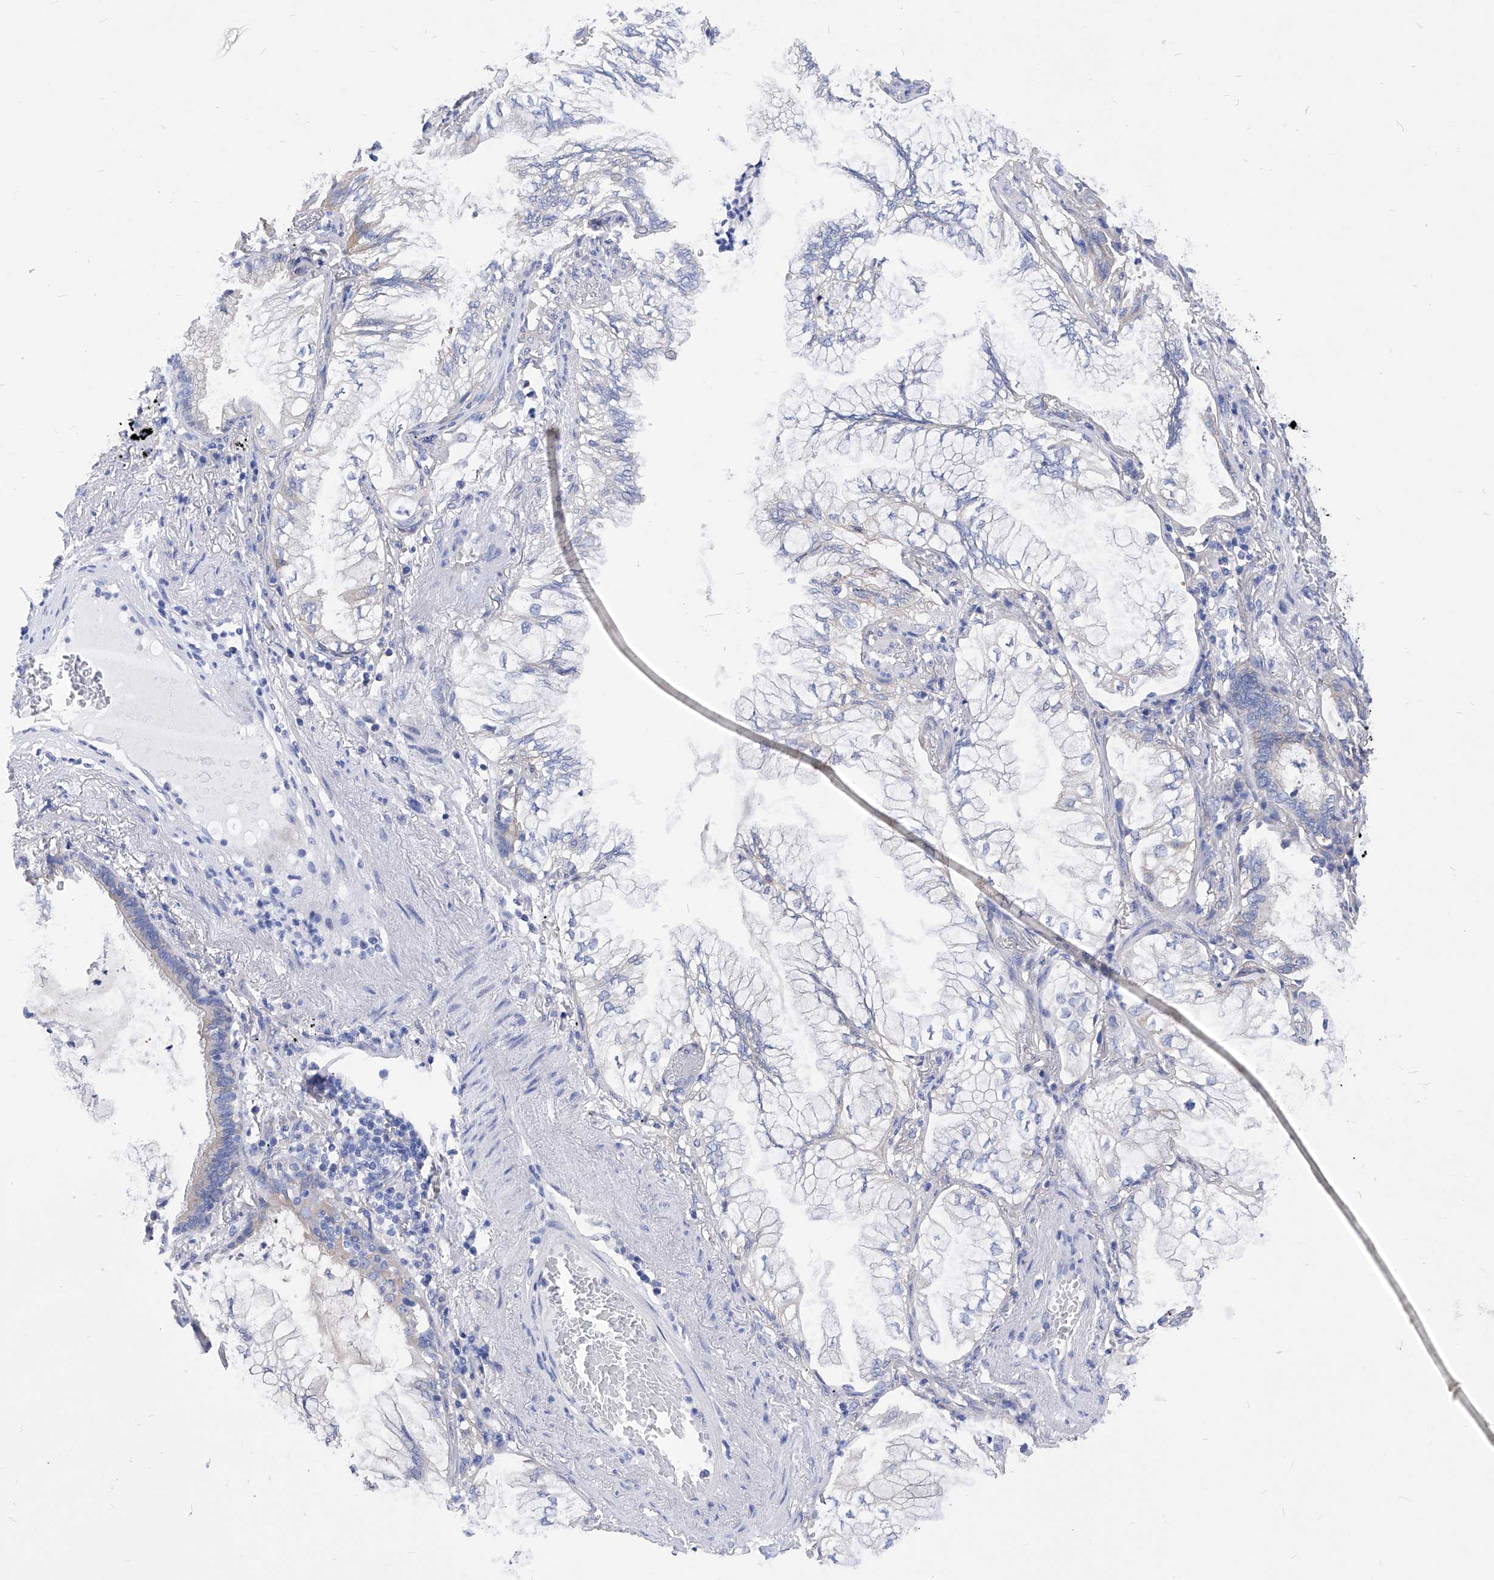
{"staining": {"intensity": "negative", "quantity": "none", "location": "none"}, "tissue": "lung cancer", "cell_type": "Tumor cells", "image_type": "cancer", "snomed": [{"axis": "morphology", "description": "Adenocarcinoma, NOS"}, {"axis": "topography", "description": "Lung"}], "caption": "This is an immunohistochemistry image of lung cancer. There is no expression in tumor cells.", "gene": "XPNPEP1", "patient": {"sex": "female", "age": 70}}